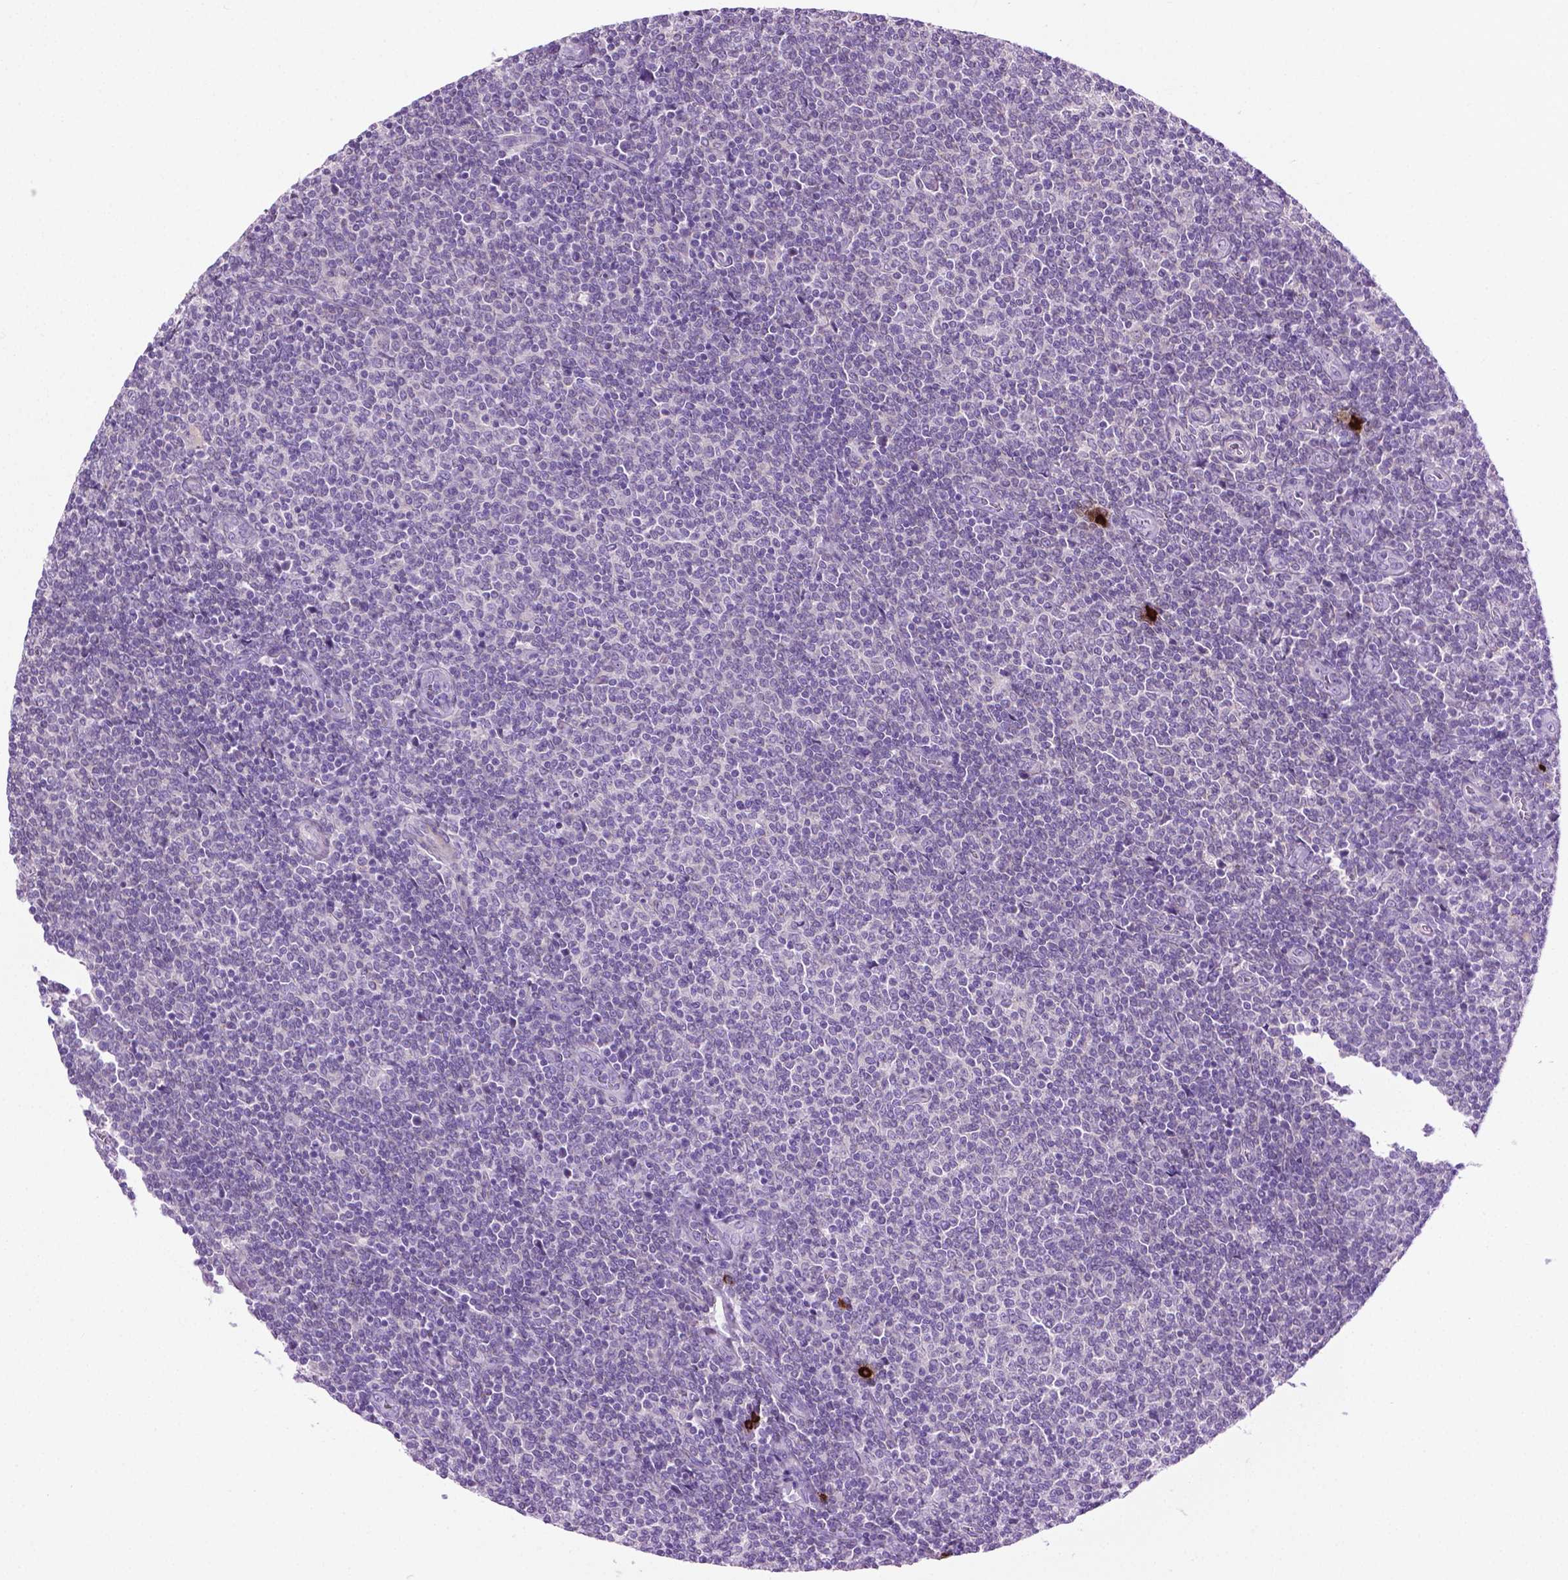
{"staining": {"intensity": "negative", "quantity": "none", "location": "none"}, "tissue": "lymphoma", "cell_type": "Tumor cells", "image_type": "cancer", "snomed": [{"axis": "morphology", "description": "Malignant lymphoma, non-Hodgkin's type, Low grade"}, {"axis": "topography", "description": "Lymph node"}], "caption": "The photomicrograph shows no staining of tumor cells in lymphoma. Brightfield microscopy of immunohistochemistry (IHC) stained with DAB (3,3'-diaminobenzidine) (brown) and hematoxylin (blue), captured at high magnification.", "gene": "SPECC1L", "patient": {"sex": "male", "age": 52}}